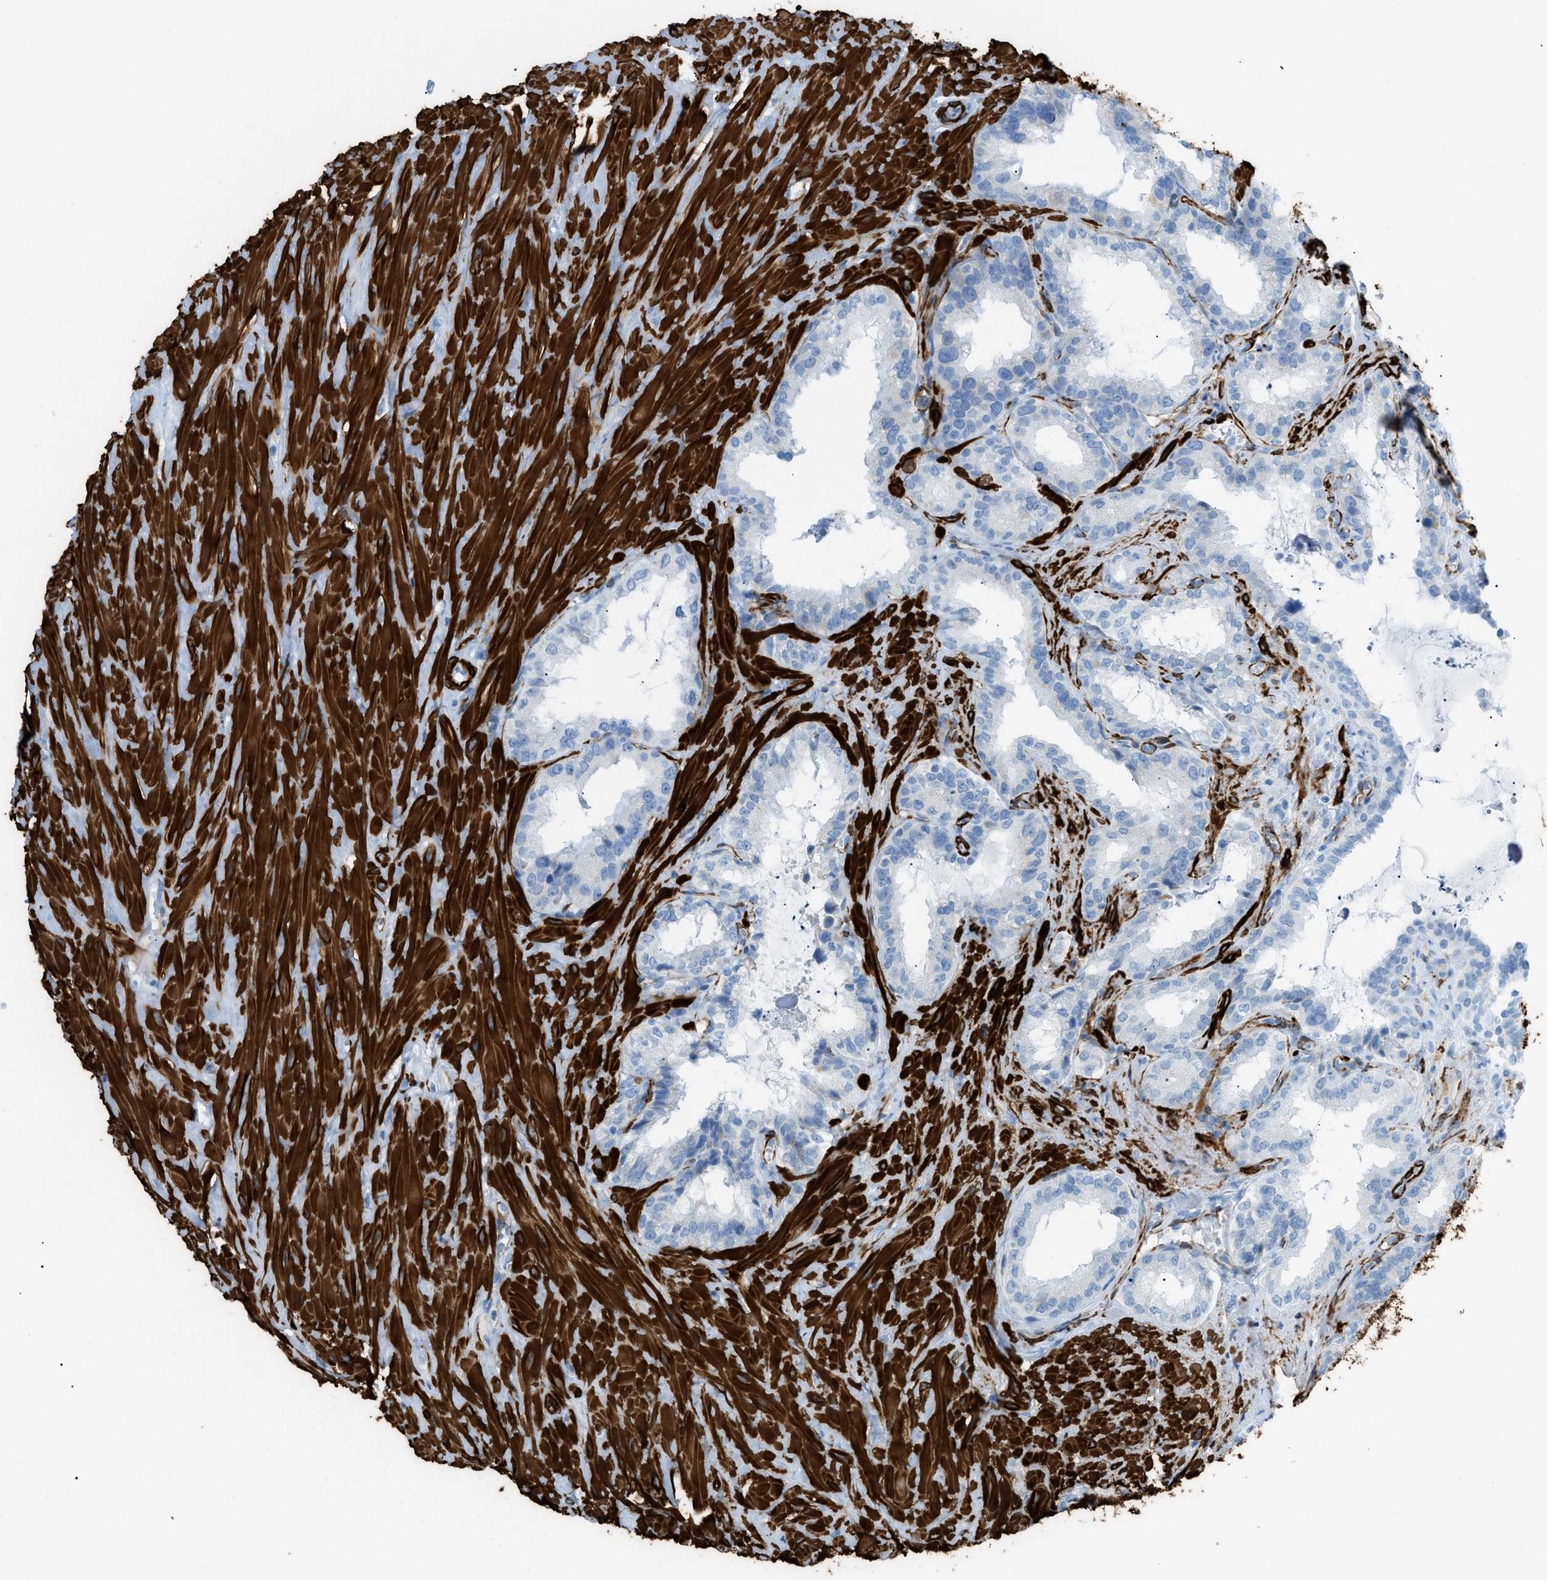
{"staining": {"intensity": "negative", "quantity": "none", "location": "none"}, "tissue": "seminal vesicle", "cell_type": "Glandular cells", "image_type": "normal", "snomed": [{"axis": "morphology", "description": "Normal tissue, NOS"}, {"axis": "topography", "description": "Seminal veicle"}], "caption": "Immunohistochemistry (IHC) histopathology image of unremarkable human seminal vesicle stained for a protein (brown), which exhibits no staining in glandular cells.", "gene": "MYH11", "patient": {"sex": "male", "age": 64}}